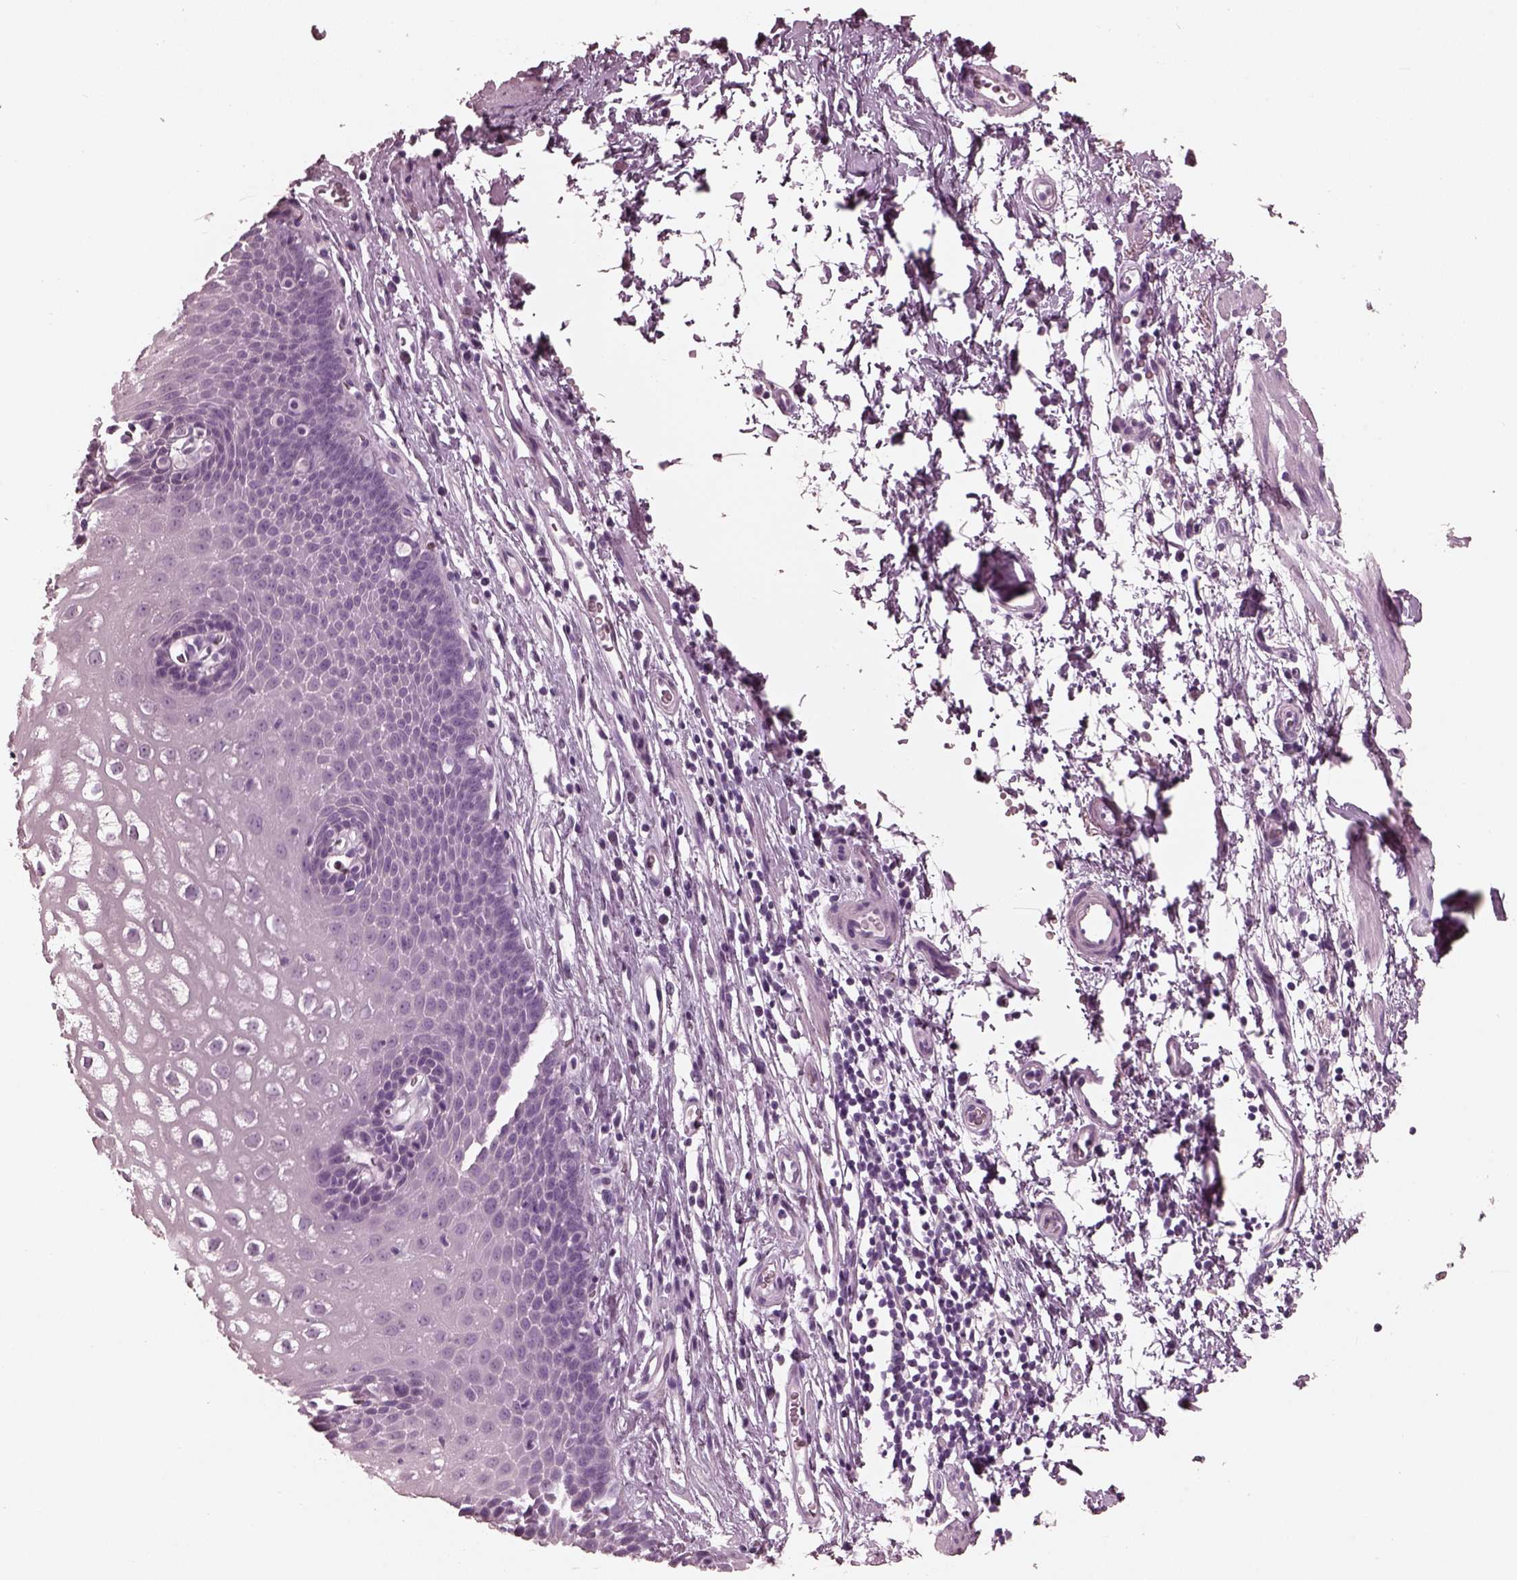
{"staining": {"intensity": "negative", "quantity": "none", "location": "none"}, "tissue": "esophagus", "cell_type": "Squamous epithelial cells", "image_type": "normal", "snomed": [{"axis": "morphology", "description": "Normal tissue, NOS"}, {"axis": "topography", "description": "Esophagus"}], "caption": "Immunohistochemical staining of unremarkable esophagus demonstrates no significant staining in squamous epithelial cells. (Stains: DAB (3,3'-diaminobenzidine) immunohistochemistry (IHC) with hematoxylin counter stain, Microscopy: brightfield microscopy at high magnification).", "gene": "FABP9", "patient": {"sex": "male", "age": 72}}